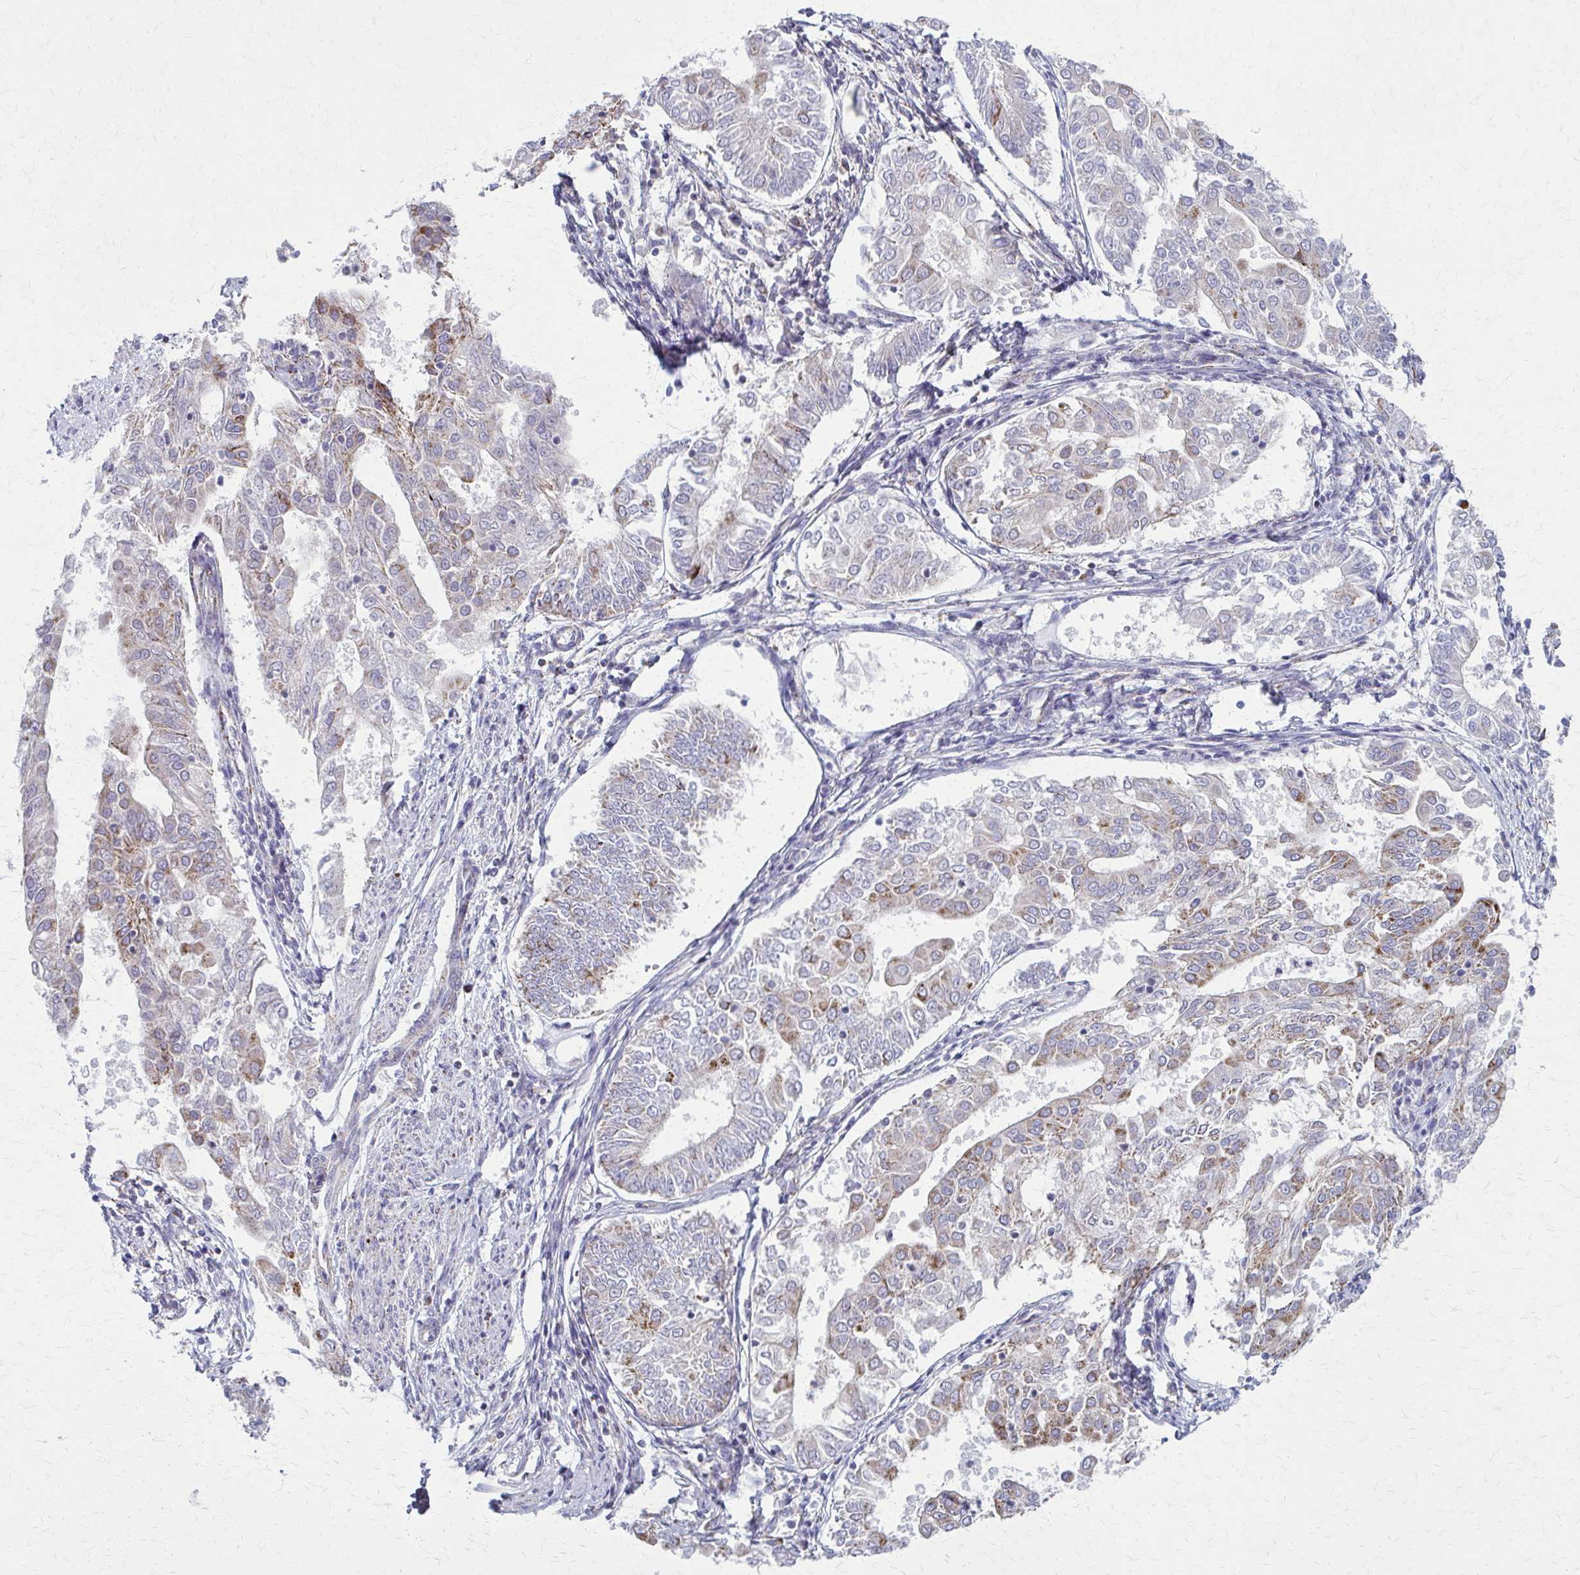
{"staining": {"intensity": "weak", "quantity": "<25%", "location": "cytoplasmic/membranous"}, "tissue": "endometrial cancer", "cell_type": "Tumor cells", "image_type": "cancer", "snomed": [{"axis": "morphology", "description": "Adenocarcinoma, NOS"}, {"axis": "topography", "description": "Endometrium"}], "caption": "Endometrial cancer (adenocarcinoma) was stained to show a protein in brown. There is no significant positivity in tumor cells.", "gene": "TVP23A", "patient": {"sex": "female", "age": 68}}